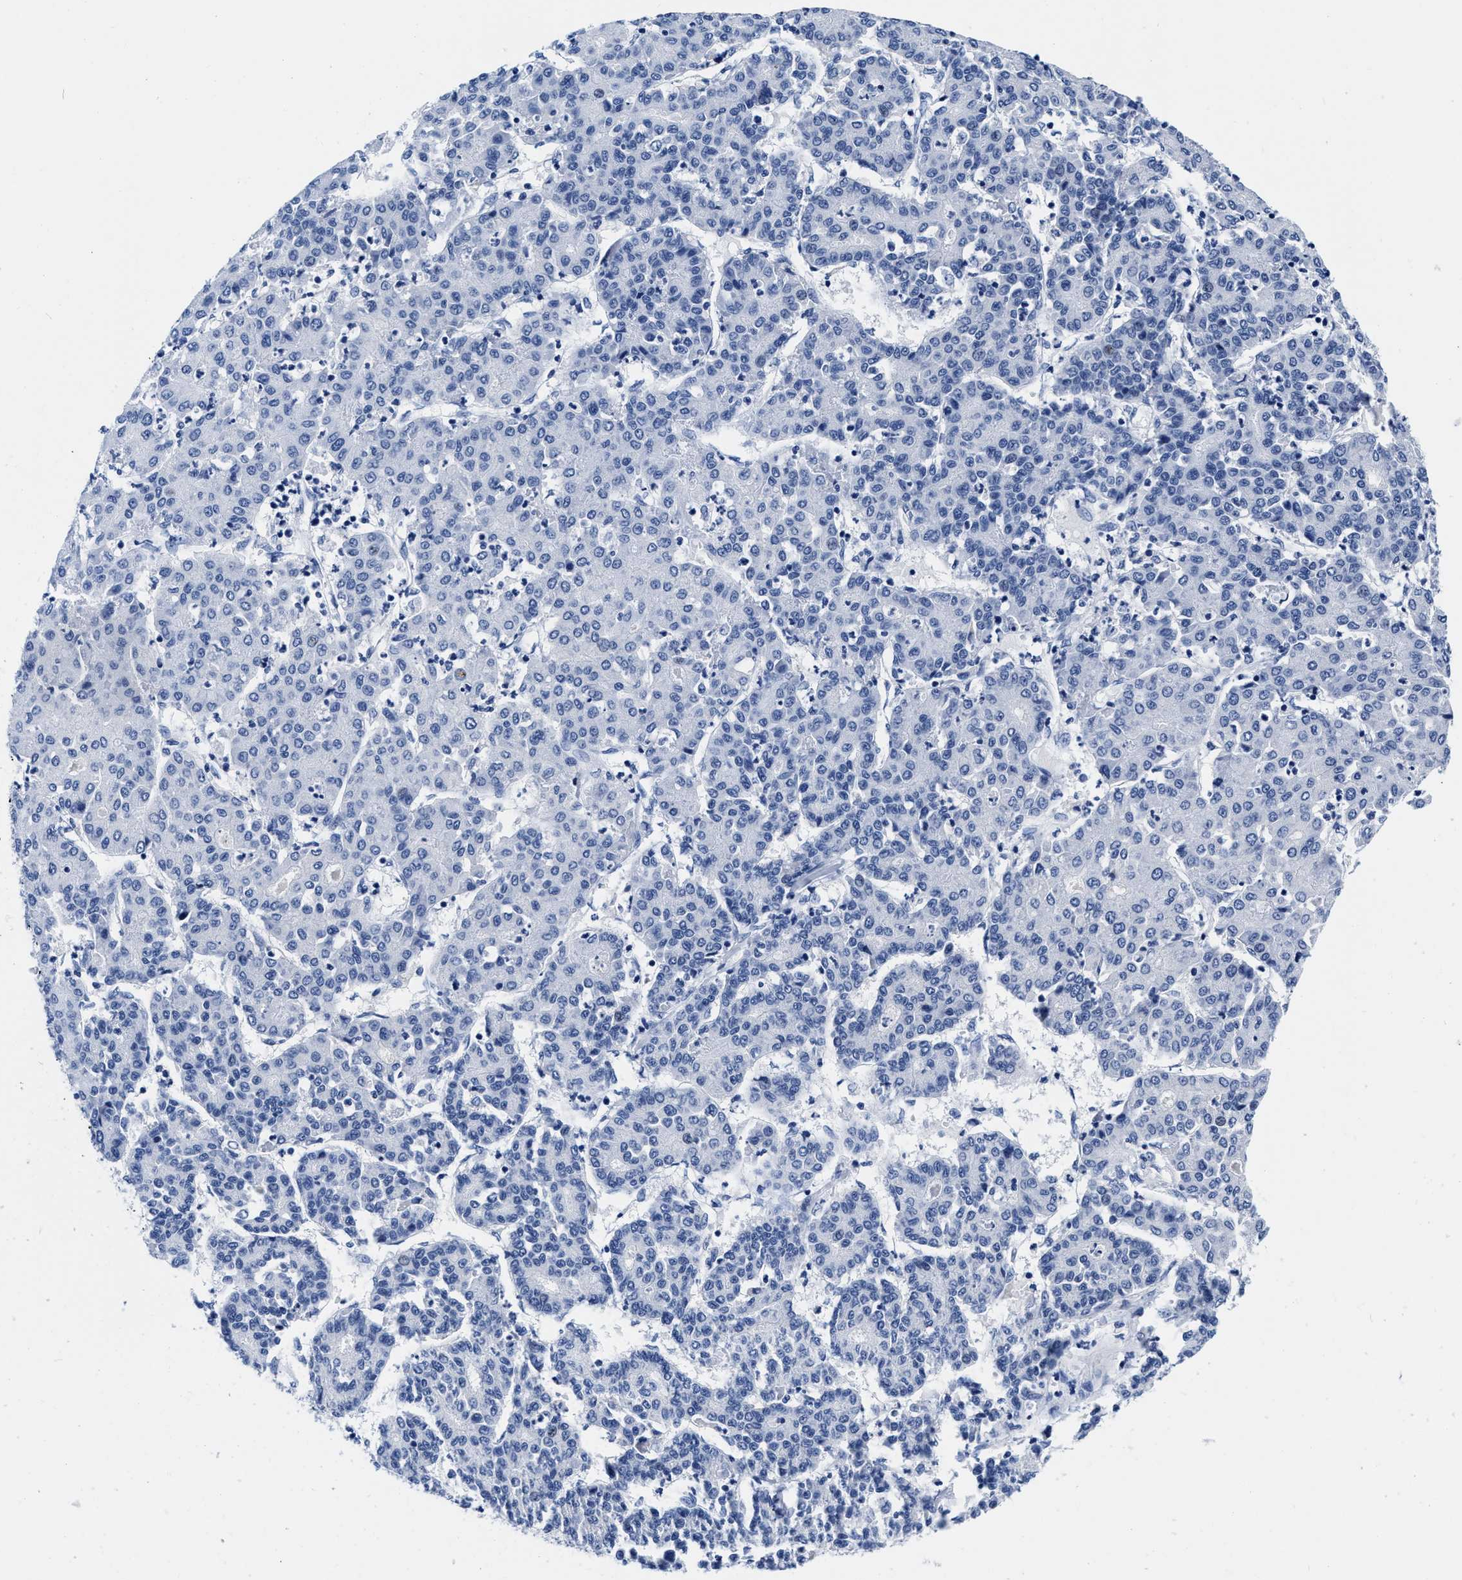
{"staining": {"intensity": "negative", "quantity": "none", "location": "none"}, "tissue": "liver cancer", "cell_type": "Tumor cells", "image_type": "cancer", "snomed": [{"axis": "morphology", "description": "Carcinoma, Hepatocellular, NOS"}, {"axis": "topography", "description": "Liver"}], "caption": "Image shows no significant protein expression in tumor cells of liver hepatocellular carcinoma.", "gene": "CER1", "patient": {"sex": "male", "age": 65}}